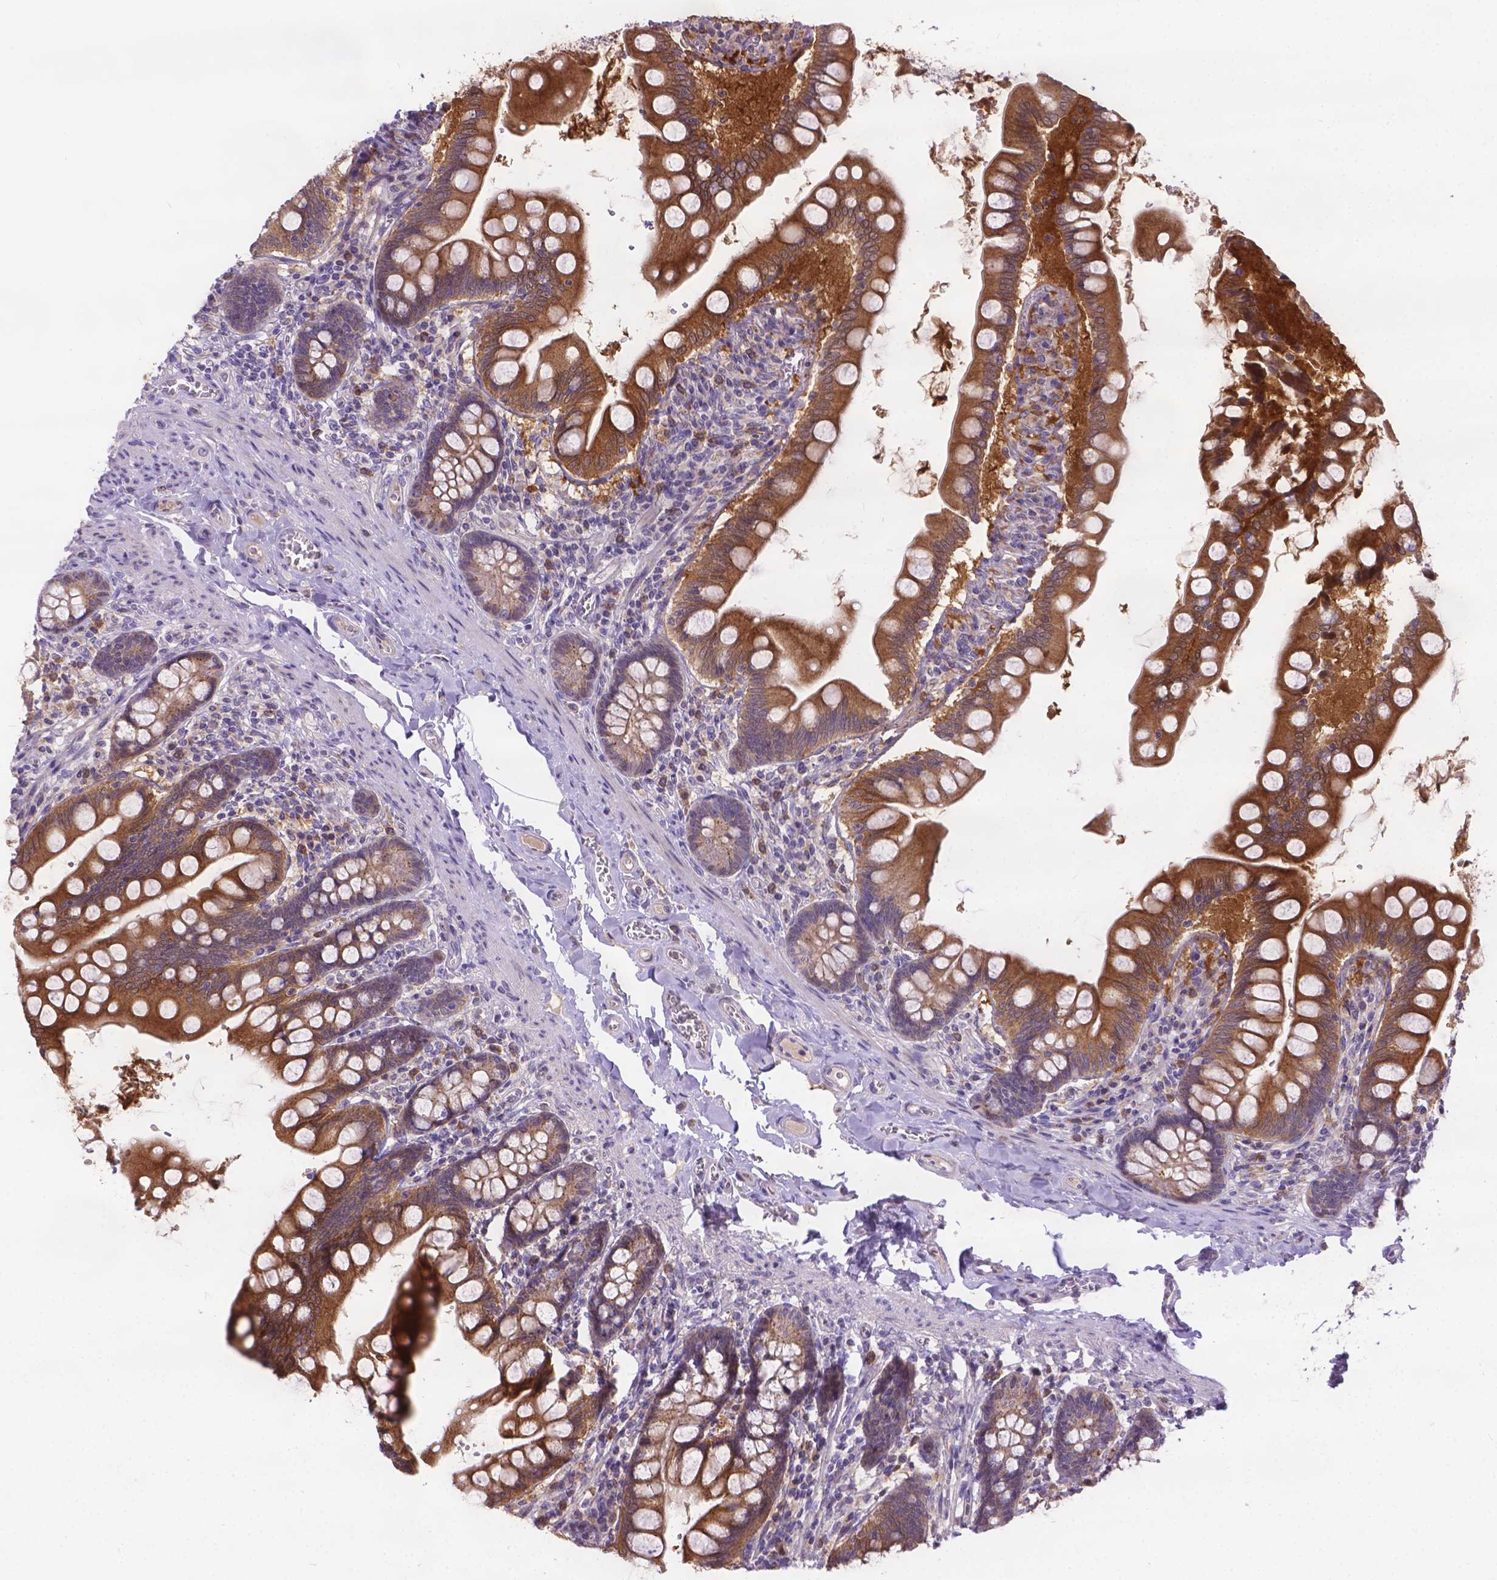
{"staining": {"intensity": "strong", "quantity": ">75%", "location": "cytoplasmic/membranous"}, "tissue": "small intestine", "cell_type": "Glandular cells", "image_type": "normal", "snomed": [{"axis": "morphology", "description": "Normal tissue, NOS"}, {"axis": "topography", "description": "Small intestine"}], "caption": "Strong cytoplasmic/membranous protein staining is present in about >75% of glandular cells in small intestine.", "gene": "TM4SF18", "patient": {"sex": "female", "age": 56}}